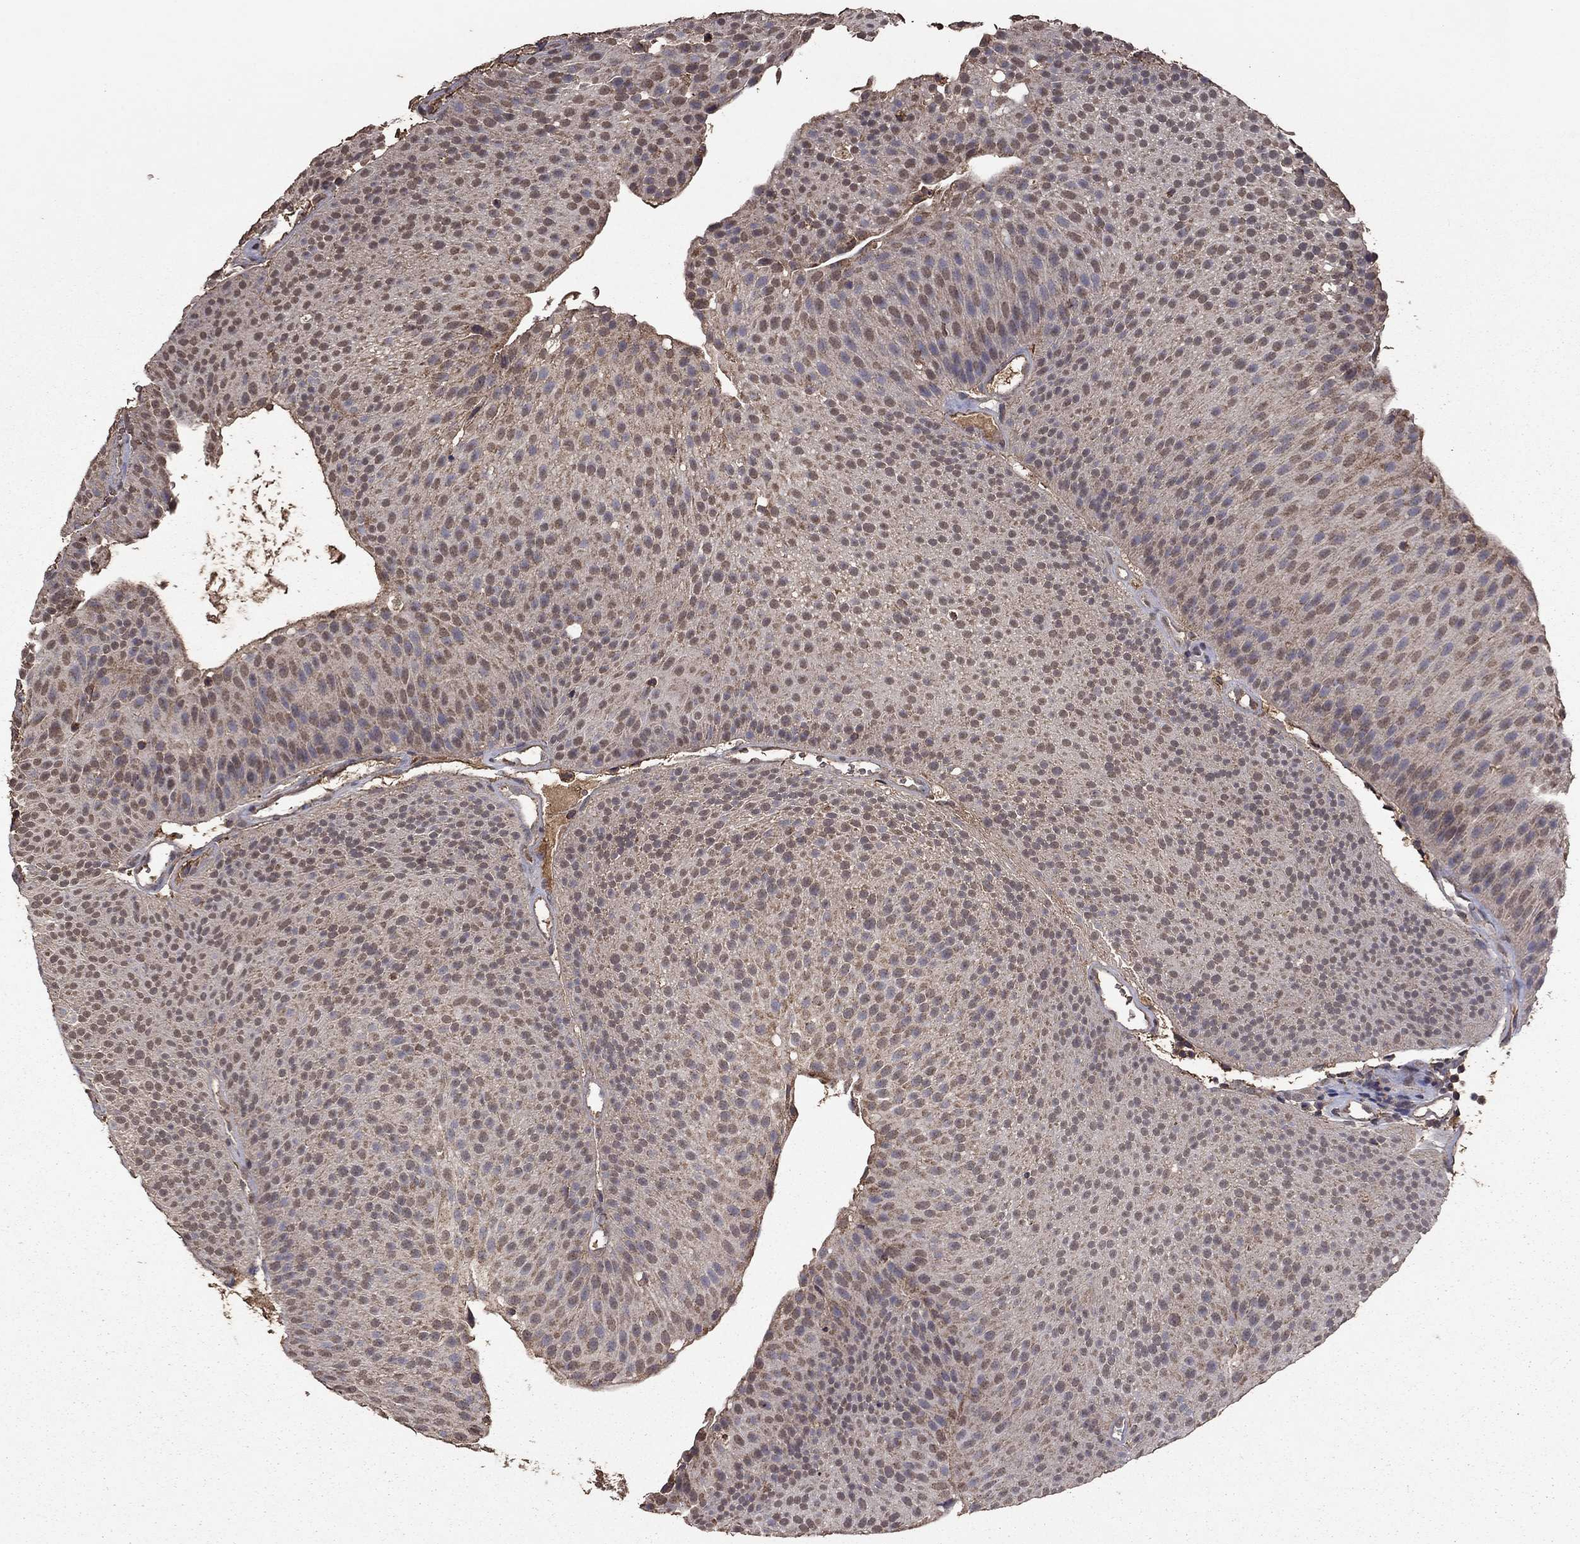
{"staining": {"intensity": "negative", "quantity": "none", "location": "none"}, "tissue": "urothelial cancer", "cell_type": "Tumor cells", "image_type": "cancer", "snomed": [{"axis": "morphology", "description": "Urothelial carcinoma, Low grade"}, {"axis": "topography", "description": "Urinary bladder"}], "caption": "The immunohistochemistry (IHC) image has no significant staining in tumor cells of urothelial cancer tissue.", "gene": "SERPINA5", "patient": {"sex": "male", "age": 65}}